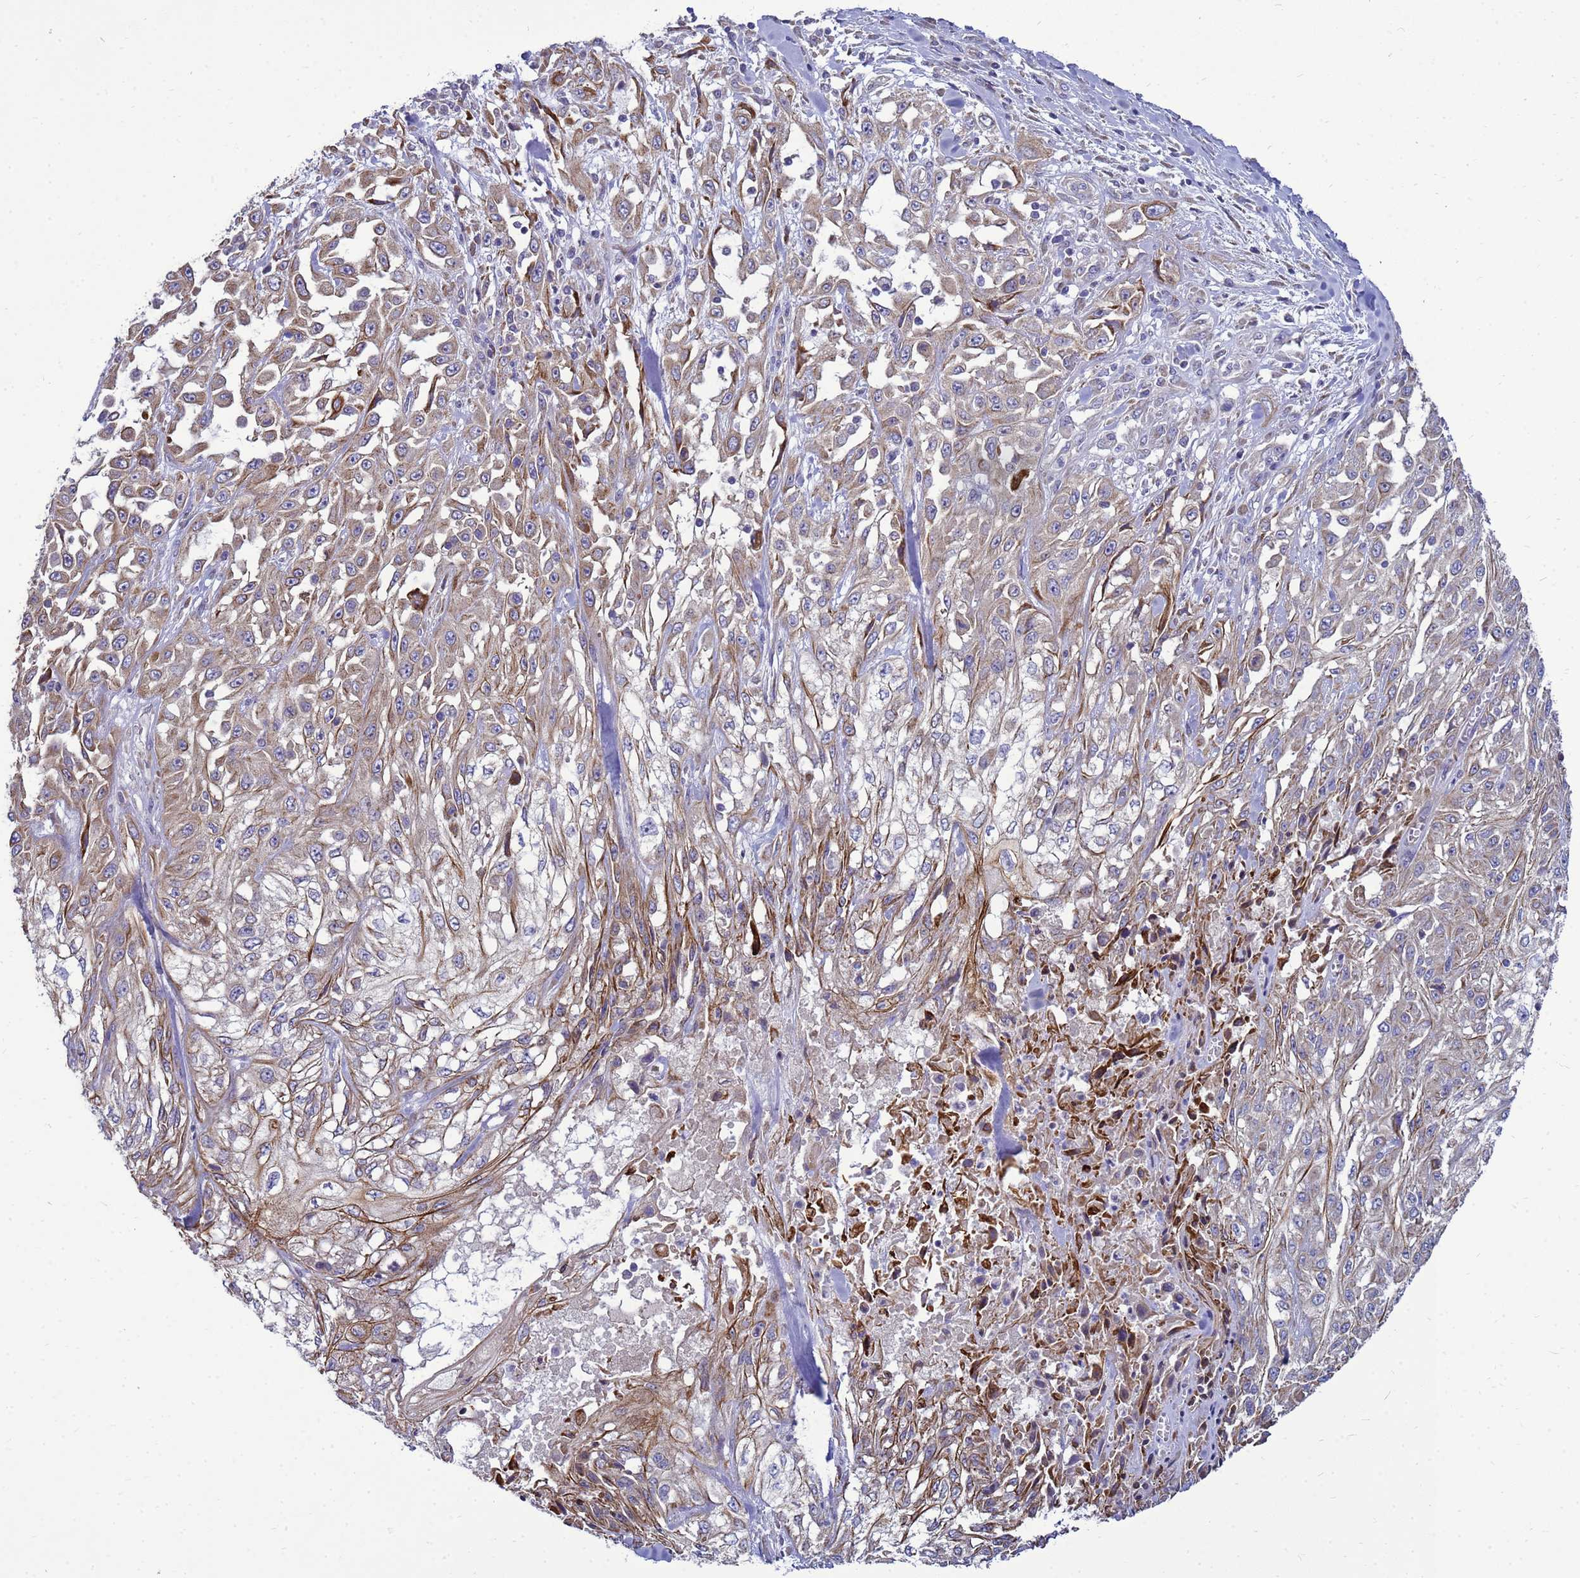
{"staining": {"intensity": "moderate", "quantity": "25%-75%", "location": "cytoplasmic/membranous"}, "tissue": "skin cancer", "cell_type": "Tumor cells", "image_type": "cancer", "snomed": [{"axis": "morphology", "description": "Squamous cell carcinoma, NOS"}, {"axis": "morphology", "description": "Squamous cell carcinoma, metastatic, NOS"}, {"axis": "topography", "description": "Skin"}, {"axis": "topography", "description": "Lymph node"}], "caption": "Human skin cancer (squamous cell carcinoma) stained for a protein (brown) displays moderate cytoplasmic/membranous positive expression in about 25%-75% of tumor cells.", "gene": "MON1B", "patient": {"sex": "male", "age": 75}}